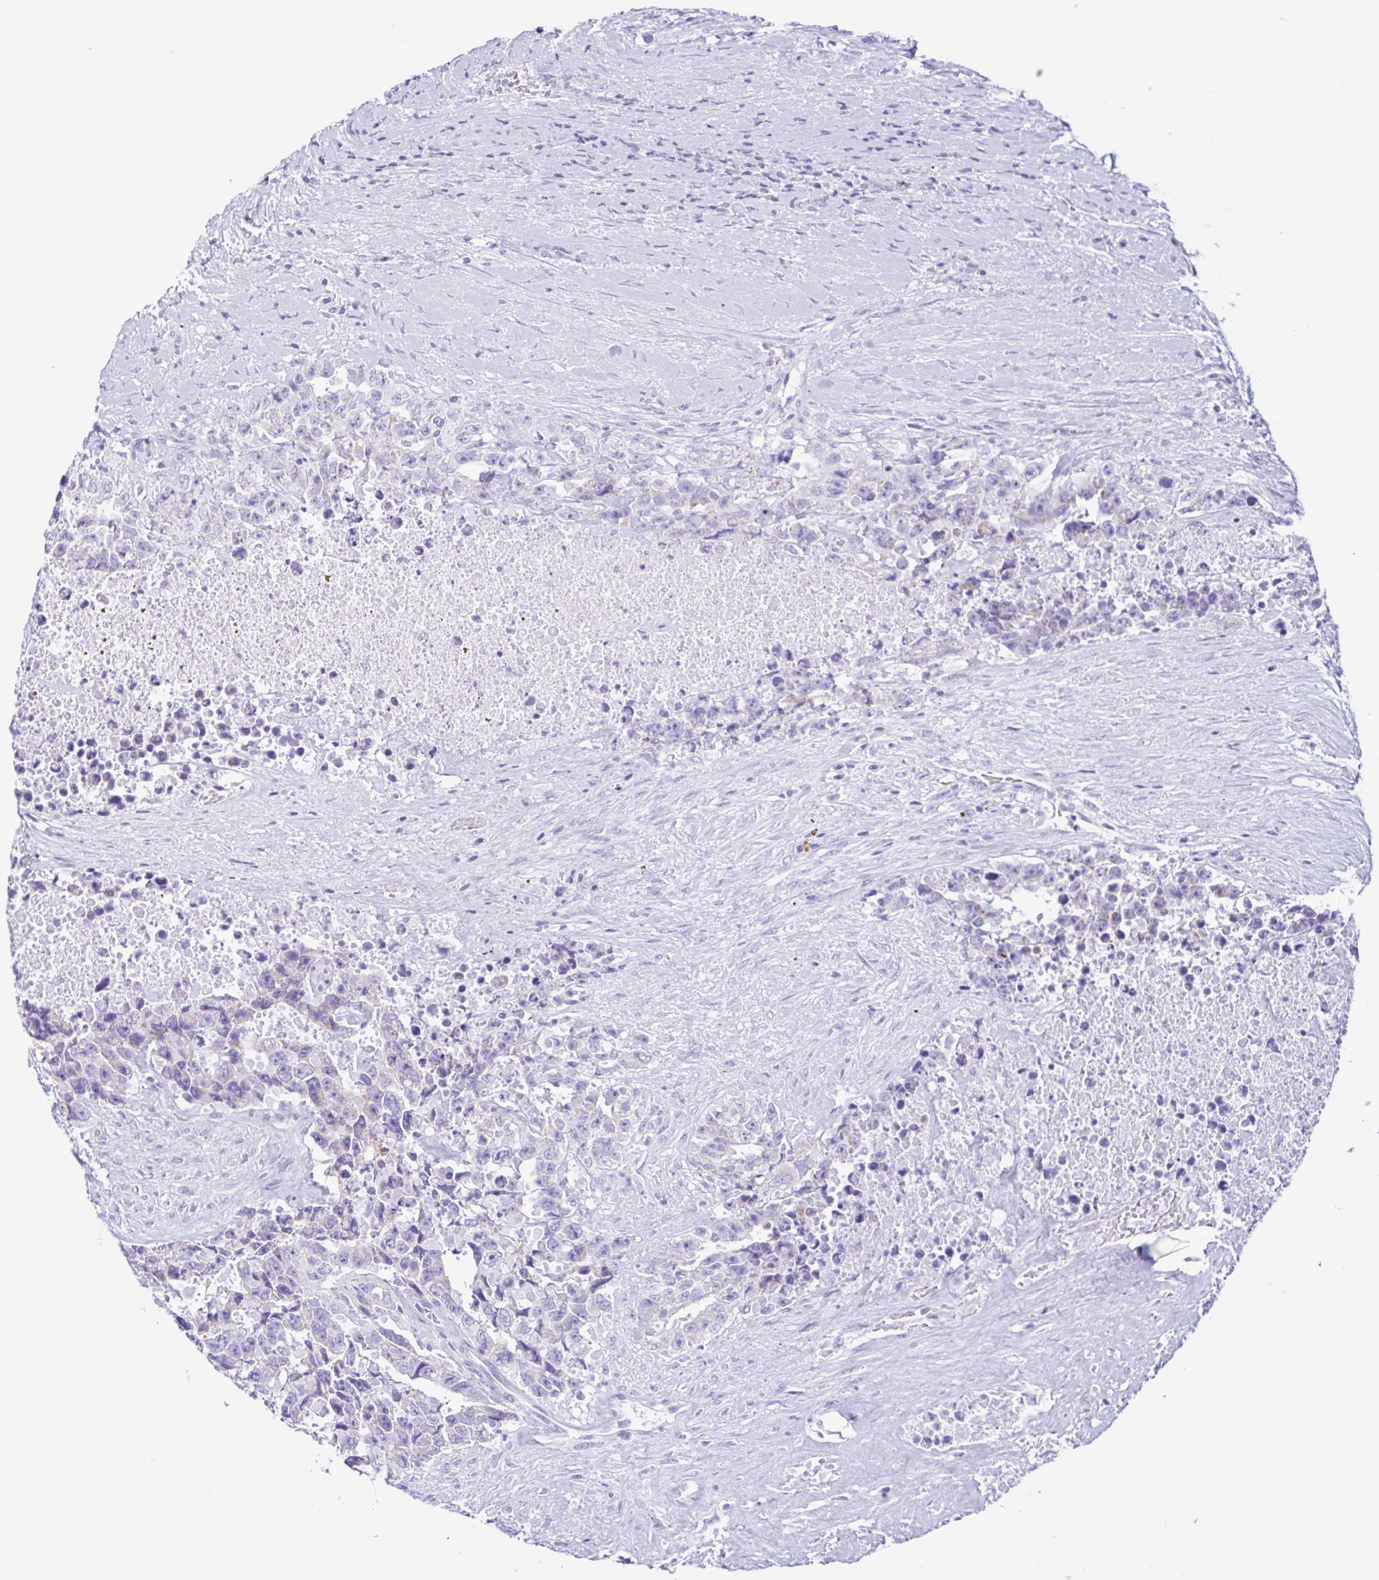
{"staining": {"intensity": "weak", "quantity": "<25%", "location": "cytoplasmic/membranous"}, "tissue": "testis cancer", "cell_type": "Tumor cells", "image_type": "cancer", "snomed": [{"axis": "morphology", "description": "Carcinoma, Embryonal, NOS"}, {"axis": "topography", "description": "Testis"}], "caption": "IHC of testis cancer (embryonal carcinoma) shows no expression in tumor cells.", "gene": "ACTRT3", "patient": {"sex": "male", "age": 24}}